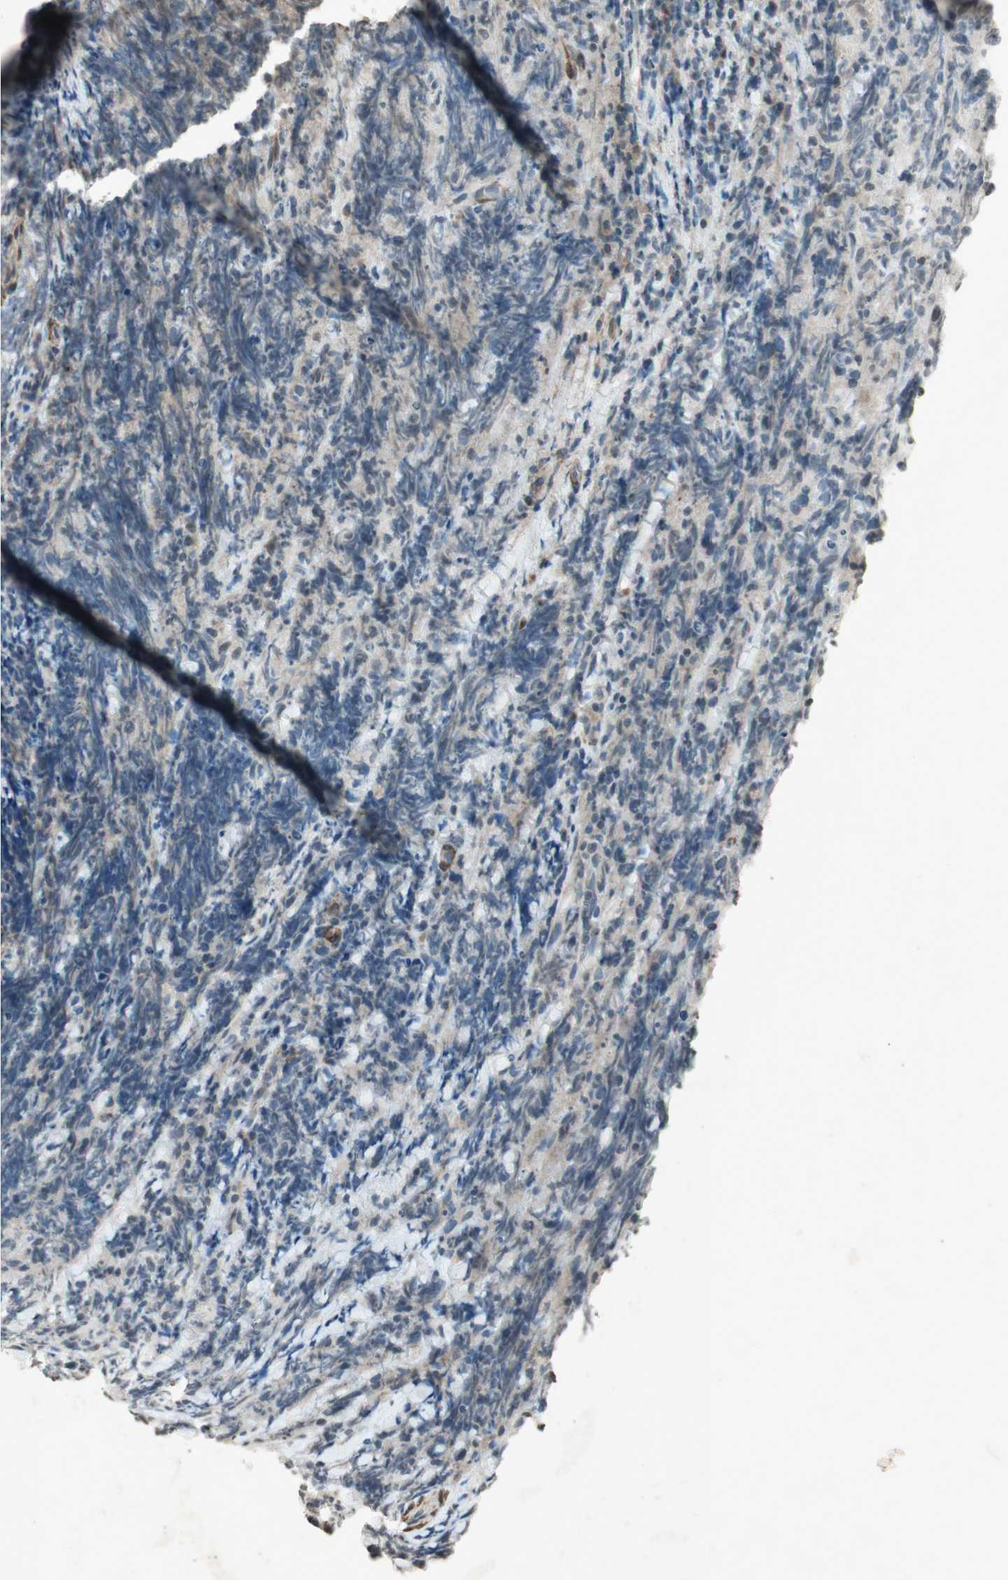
{"staining": {"intensity": "negative", "quantity": "none", "location": "none"}, "tissue": "lymphoma", "cell_type": "Tumor cells", "image_type": "cancer", "snomed": [{"axis": "morphology", "description": "Malignant lymphoma, non-Hodgkin's type, High grade"}, {"axis": "topography", "description": "Tonsil"}], "caption": "Image shows no significant protein positivity in tumor cells of lymphoma.", "gene": "PRKG1", "patient": {"sex": "female", "age": 36}}